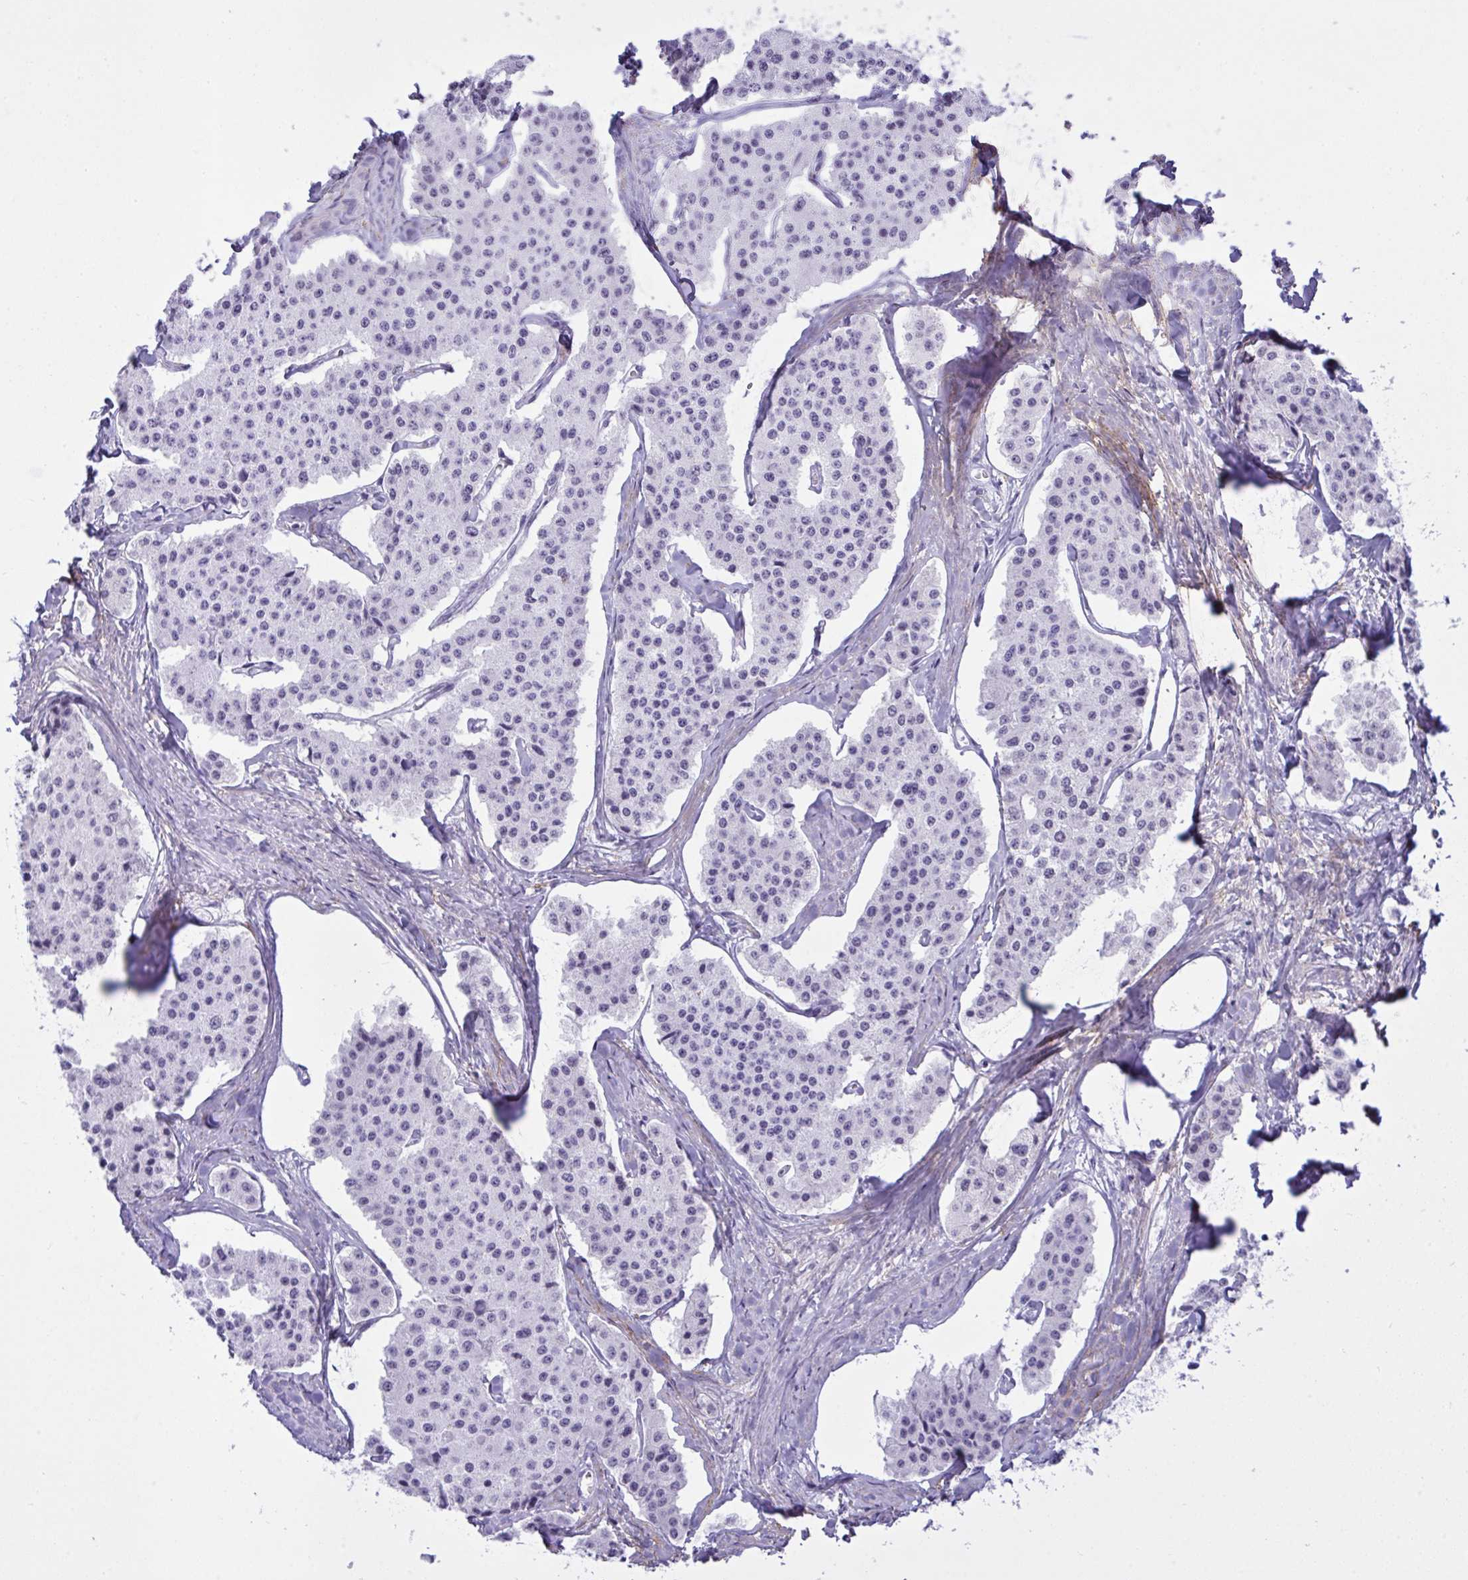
{"staining": {"intensity": "negative", "quantity": "none", "location": "none"}, "tissue": "carcinoid", "cell_type": "Tumor cells", "image_type": "cancer", "snomed": [{"axis": "morphology", "description": "Carcinoid, malignant, NOS"}, {"axis": "topography", "description": "Small intestine"}], "caption": "Immunohistochemistry (IHC) image of human malignant carcinoid stained for a protein (brown), which exhibits no expression in tumor cells.", "gene": "ELN", "patient": {"sex": "female", "age": 65}}